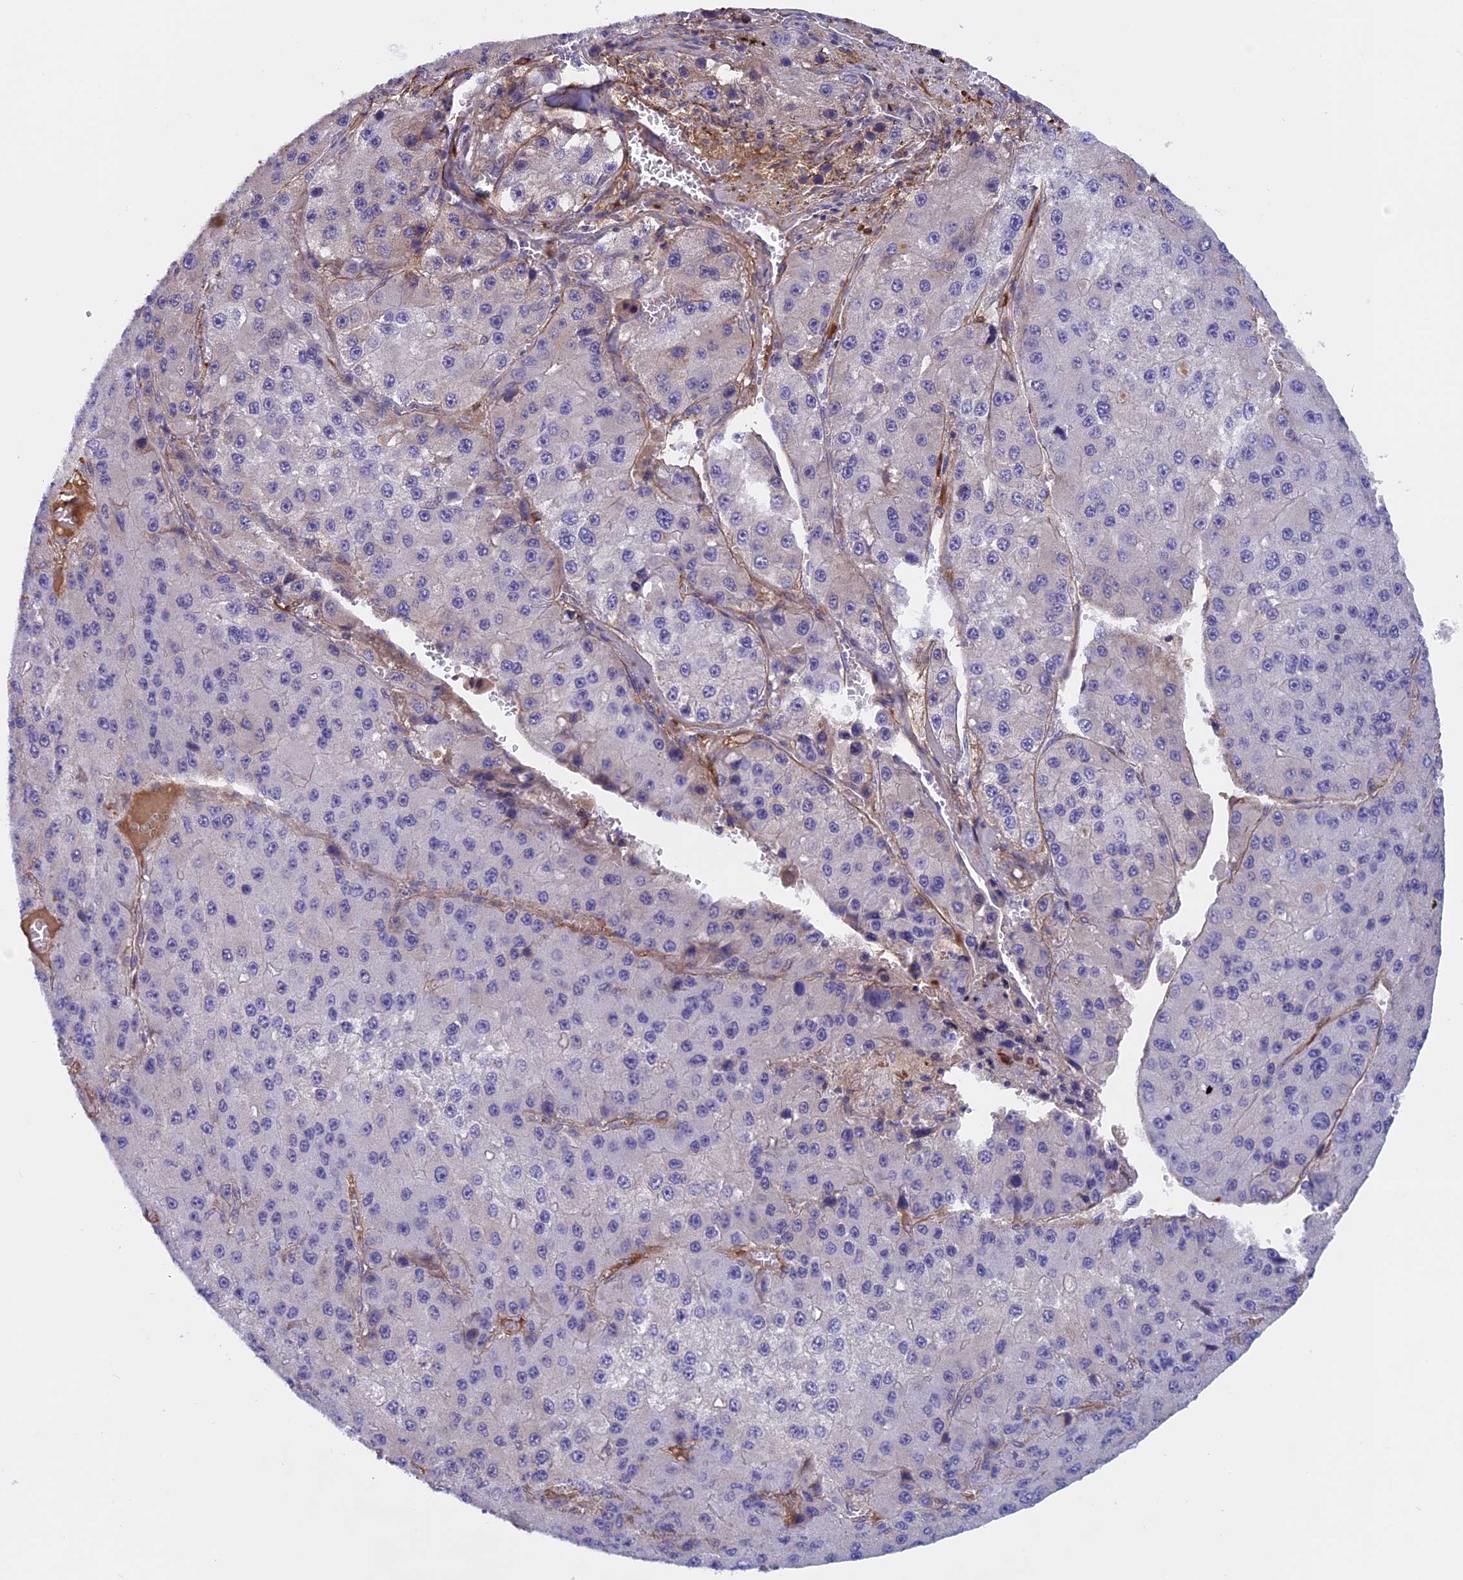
{"staining": {"intensity": "negative", "quantity": "none", "location": "none"}, "tissue": "liver cancer", "cell_type": "Tumor cells", "image_type": "cancer", "snomed": [{"axis": "morphology", "description": "Carcinoma, Hepatocellular, NOS"}, {"axis": "topography", "description": "Liver"}], "caption": "The image exhibits no significant staining in tumor cells of liver cancer (hepatocellular carcinoma).", "gene": "COL4A3", "patient": {"sex": "female", "age": 73}}